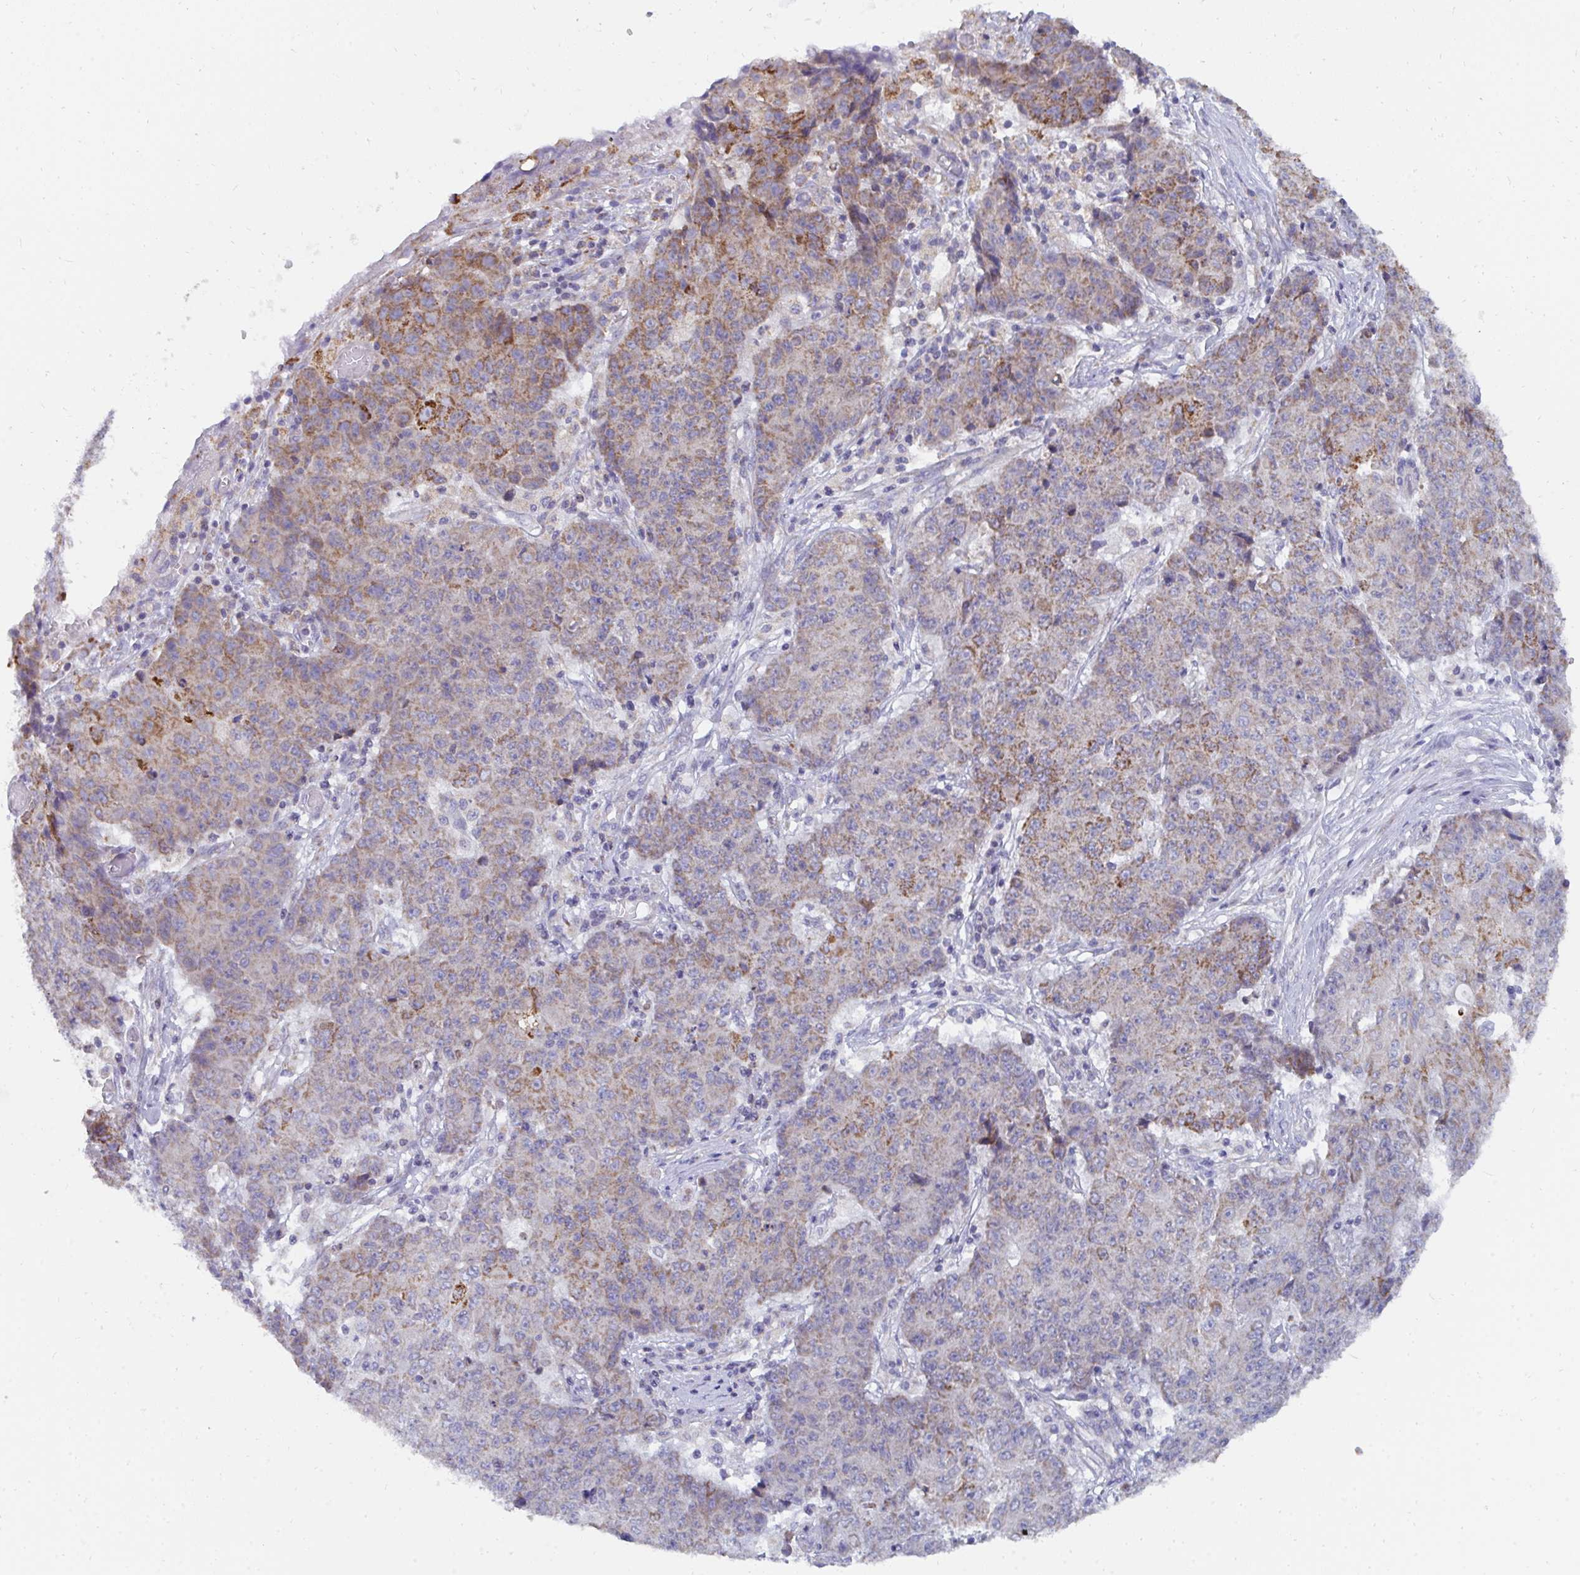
{"staining": {"intensity": "moderate", "quantity": "25%-75%", "location": "cytoplasmic/membranous"}, "tissue": "ovarian cancer", "cell_type": "Tumor cells", "image_type": "cancer", "snomed": [{"axis": "morphology", "description": "Carcinoma, endometroid"}, {"axis": "topography", "description": "Ovary"}], "caption": "Ovarian endometroid carcinoma tissue demonstrates moderate cytoplasmic/membranous positivity in approximately 25%-75% of tumor cells", "gene": "PC", "patient": {"sex": "female", "age": 42}}